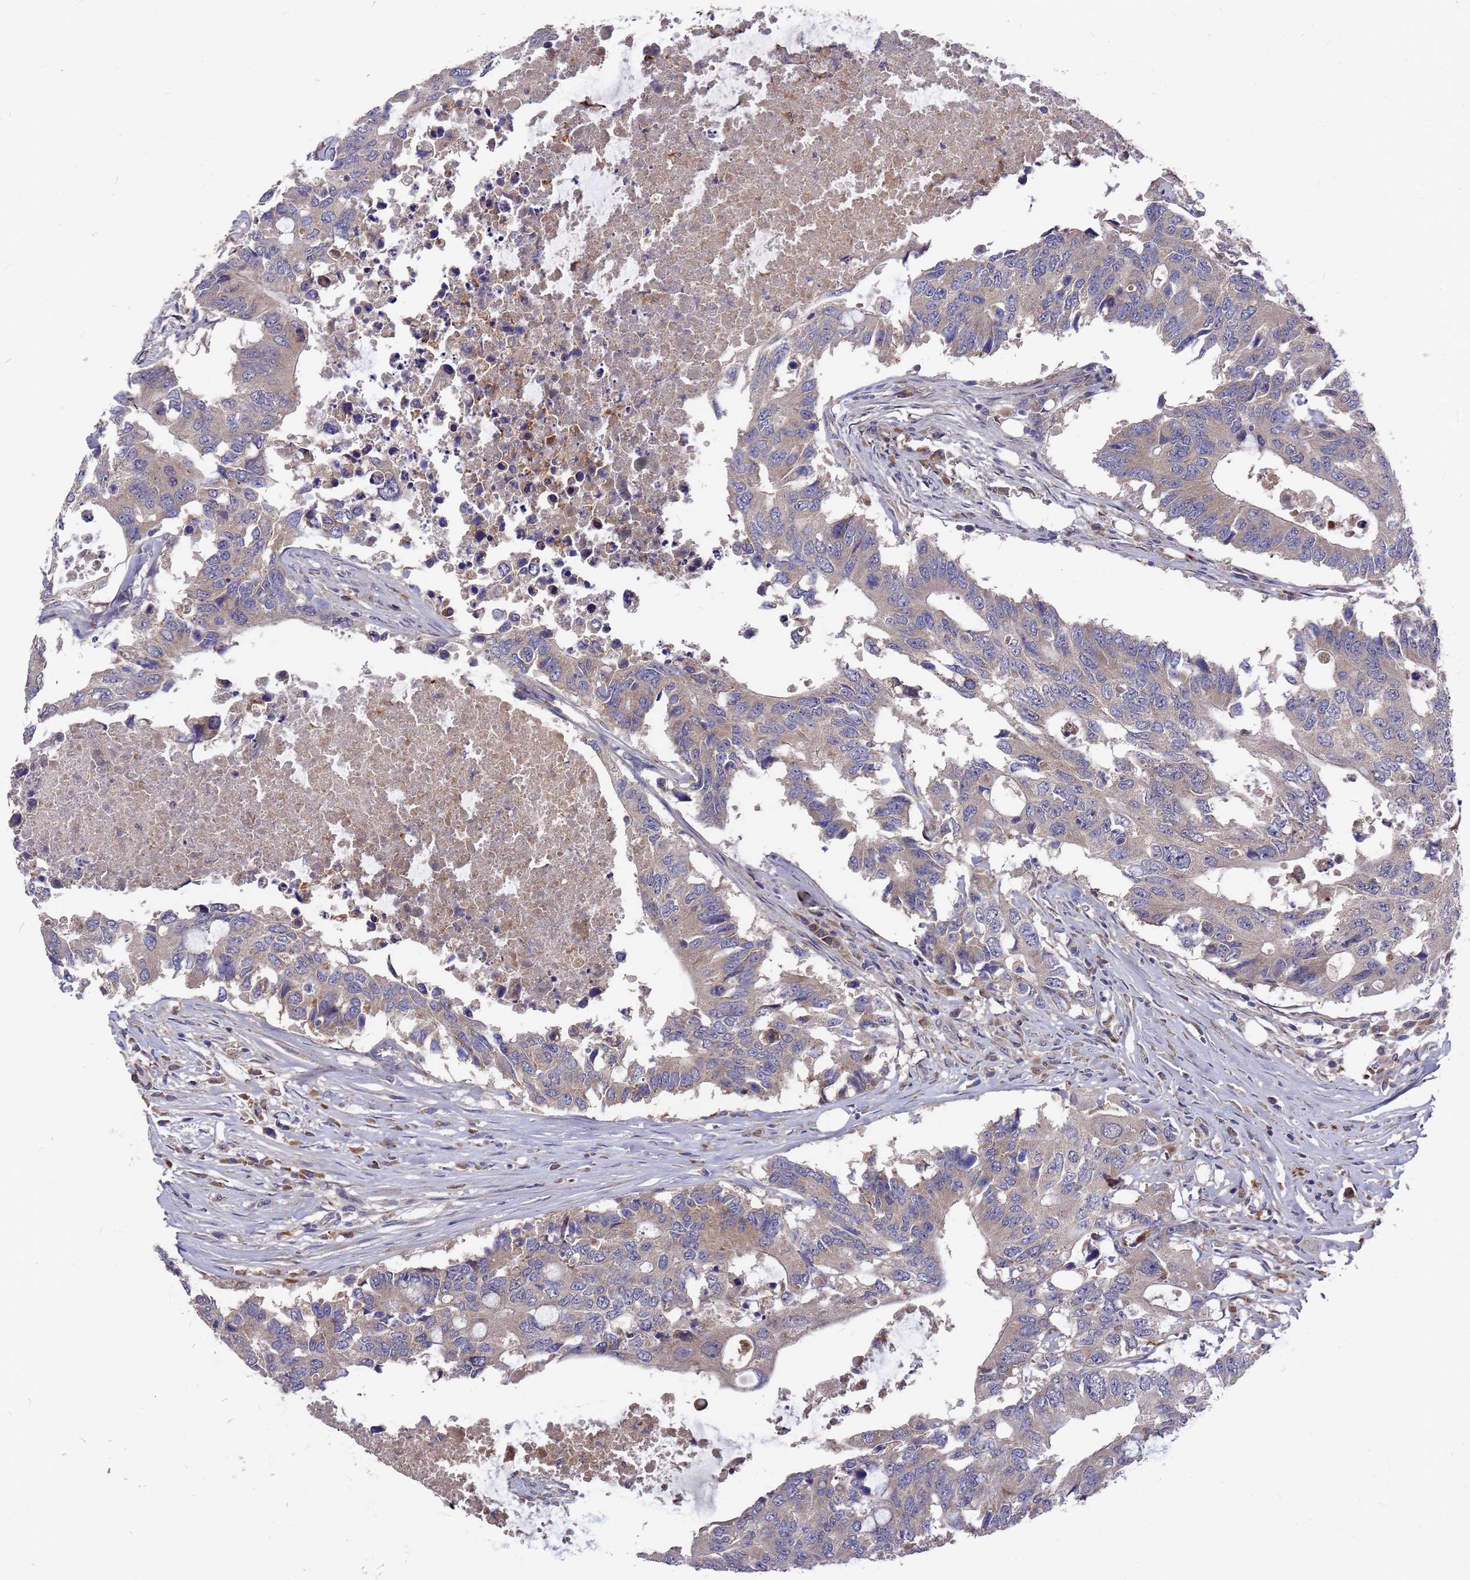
{"staining": {"intensity": "weak", "quantity": ">75%", "location": "cytoplasmic/membranous"}, "tissue": "colorectal cancer", "cell_type": "Tumor cells", "image_type": "cancer", "snomed": [{"axis": "morphology", "description": "Adenocarcinoma, NOS"}, {"axis": "topography", "description": "Colon"}], "caption": "Adenocarcinoma (colorectal) stained with DAB IHC reveals low levels of weak cytoplasmic/membranous expression in approximately >75% of tumor cells.", "gene": "ZNF717", "patient": {"sex": "male", "age": 71}}